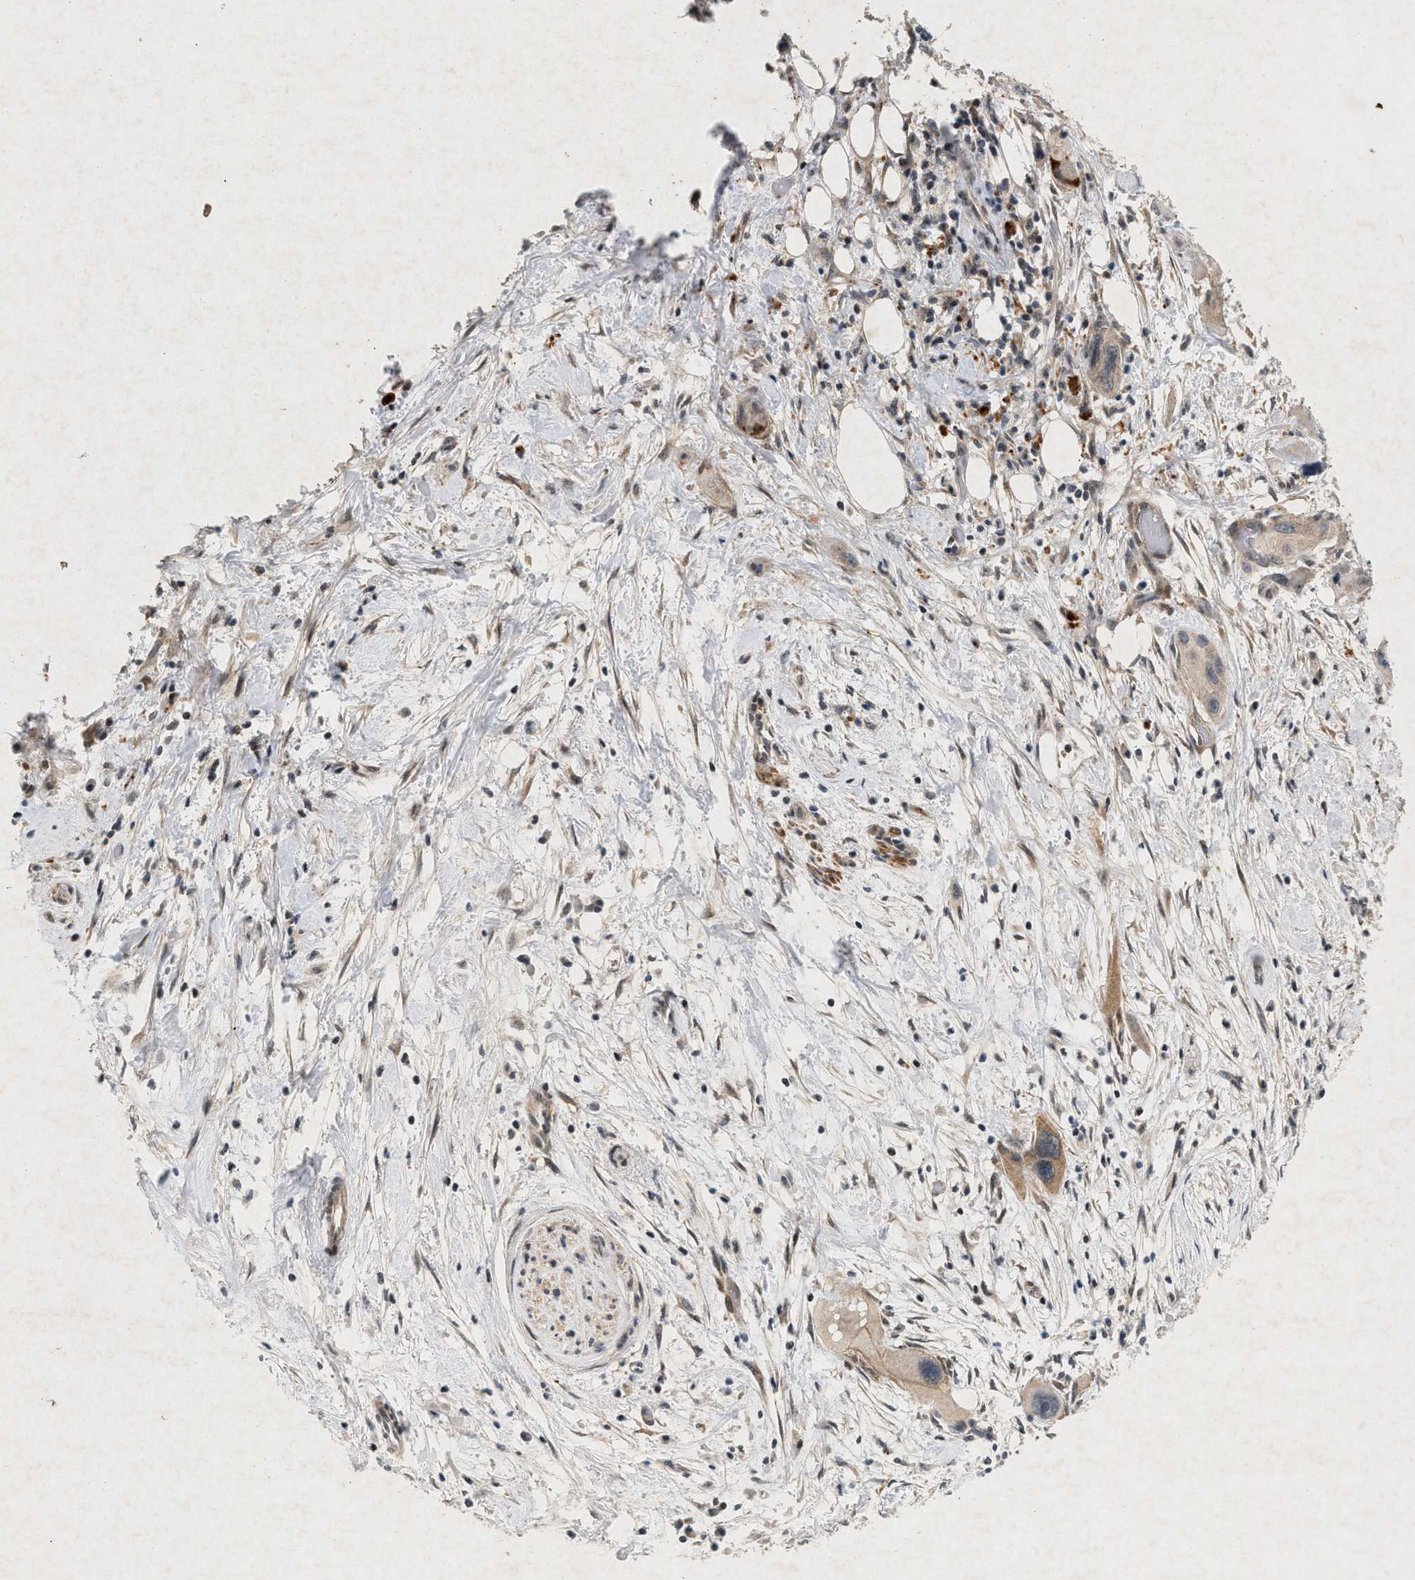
{"staining": {"intensity": "weak", "quantity": ">75%", "location": "cytoplasmic/membranous"}, "tissue": "pancreatic cancer", "cell_type": "Tumor cells", "image_type": "cancer", "snomed": [{"axis": "morphology", "description": "Adenocarcinoma, NOS"}, {"axis": "topography", "description": "Pancreas"}], "caption": "High-magnification brightfield microscopy of adenocarcinoma (pancreatic) stained with DAB (brown) and counterstained with hematoxylin (blue). tumor cells exhibit weak cytoplasmic/membranous positivity is present in approximately>75% of cells.", "gene": "ZPR1", "patient": {"sex": "male", "age": 73}}